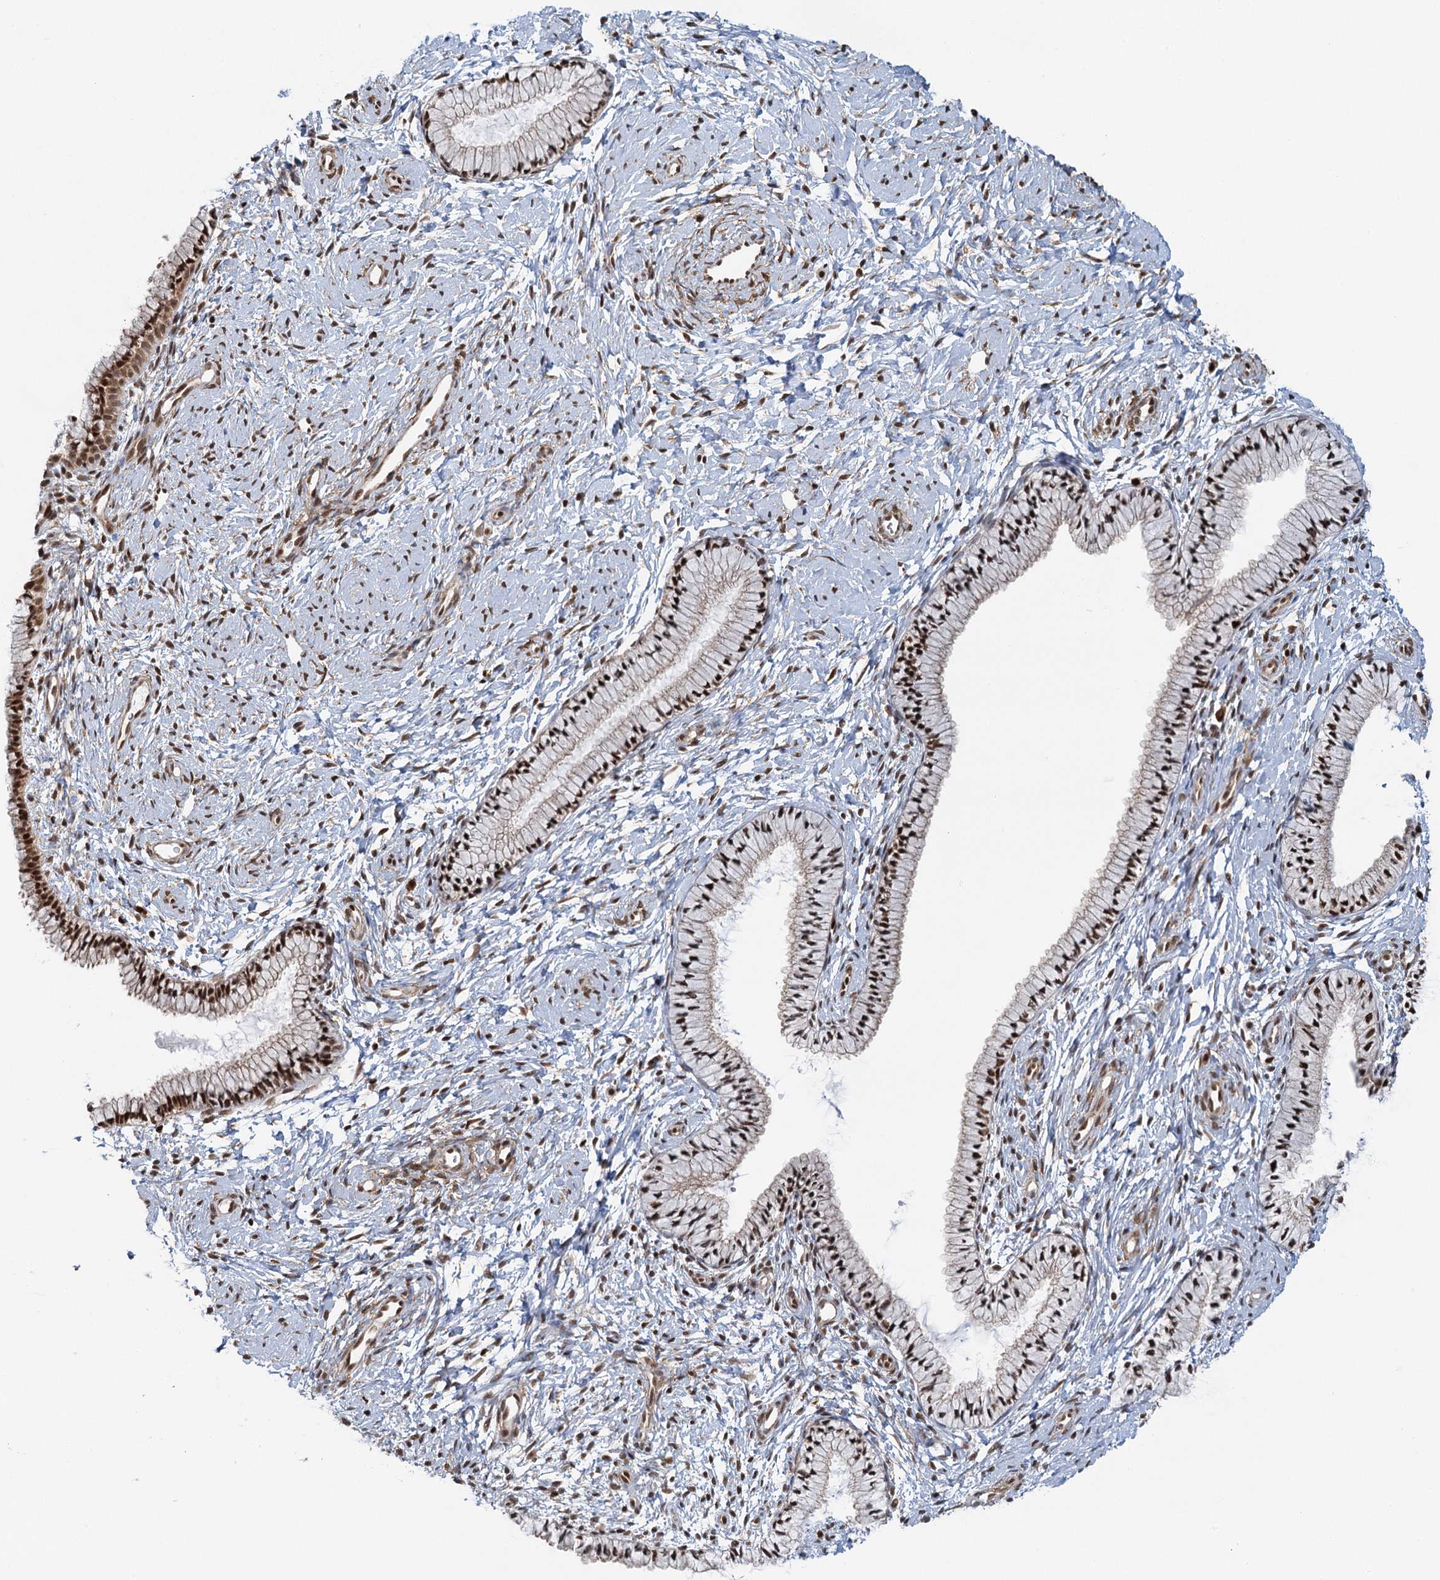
{"staining": {"intensity": "strong", "quantity": ">75%", "location": "nuclear"}, "tissue": "cervix", "cell_type": "Glandular cells", "image_type": "normal", "snomed": [{"axis": "morphology", "description": "Normal tissue, NOS"}, {"axis": "topography", "description": "Cervix"}], "caption": "This photomicrograph demonstrates unremarkable cervix stained with immunohistochemistry (IHC) to label a protein in brown. The nuclear of glandular cells show strong positivity for the protein. Nuclei are counter-stained blue.", "gene": "GPATCH11", "patient": {"sex": "female", "age": 33}}